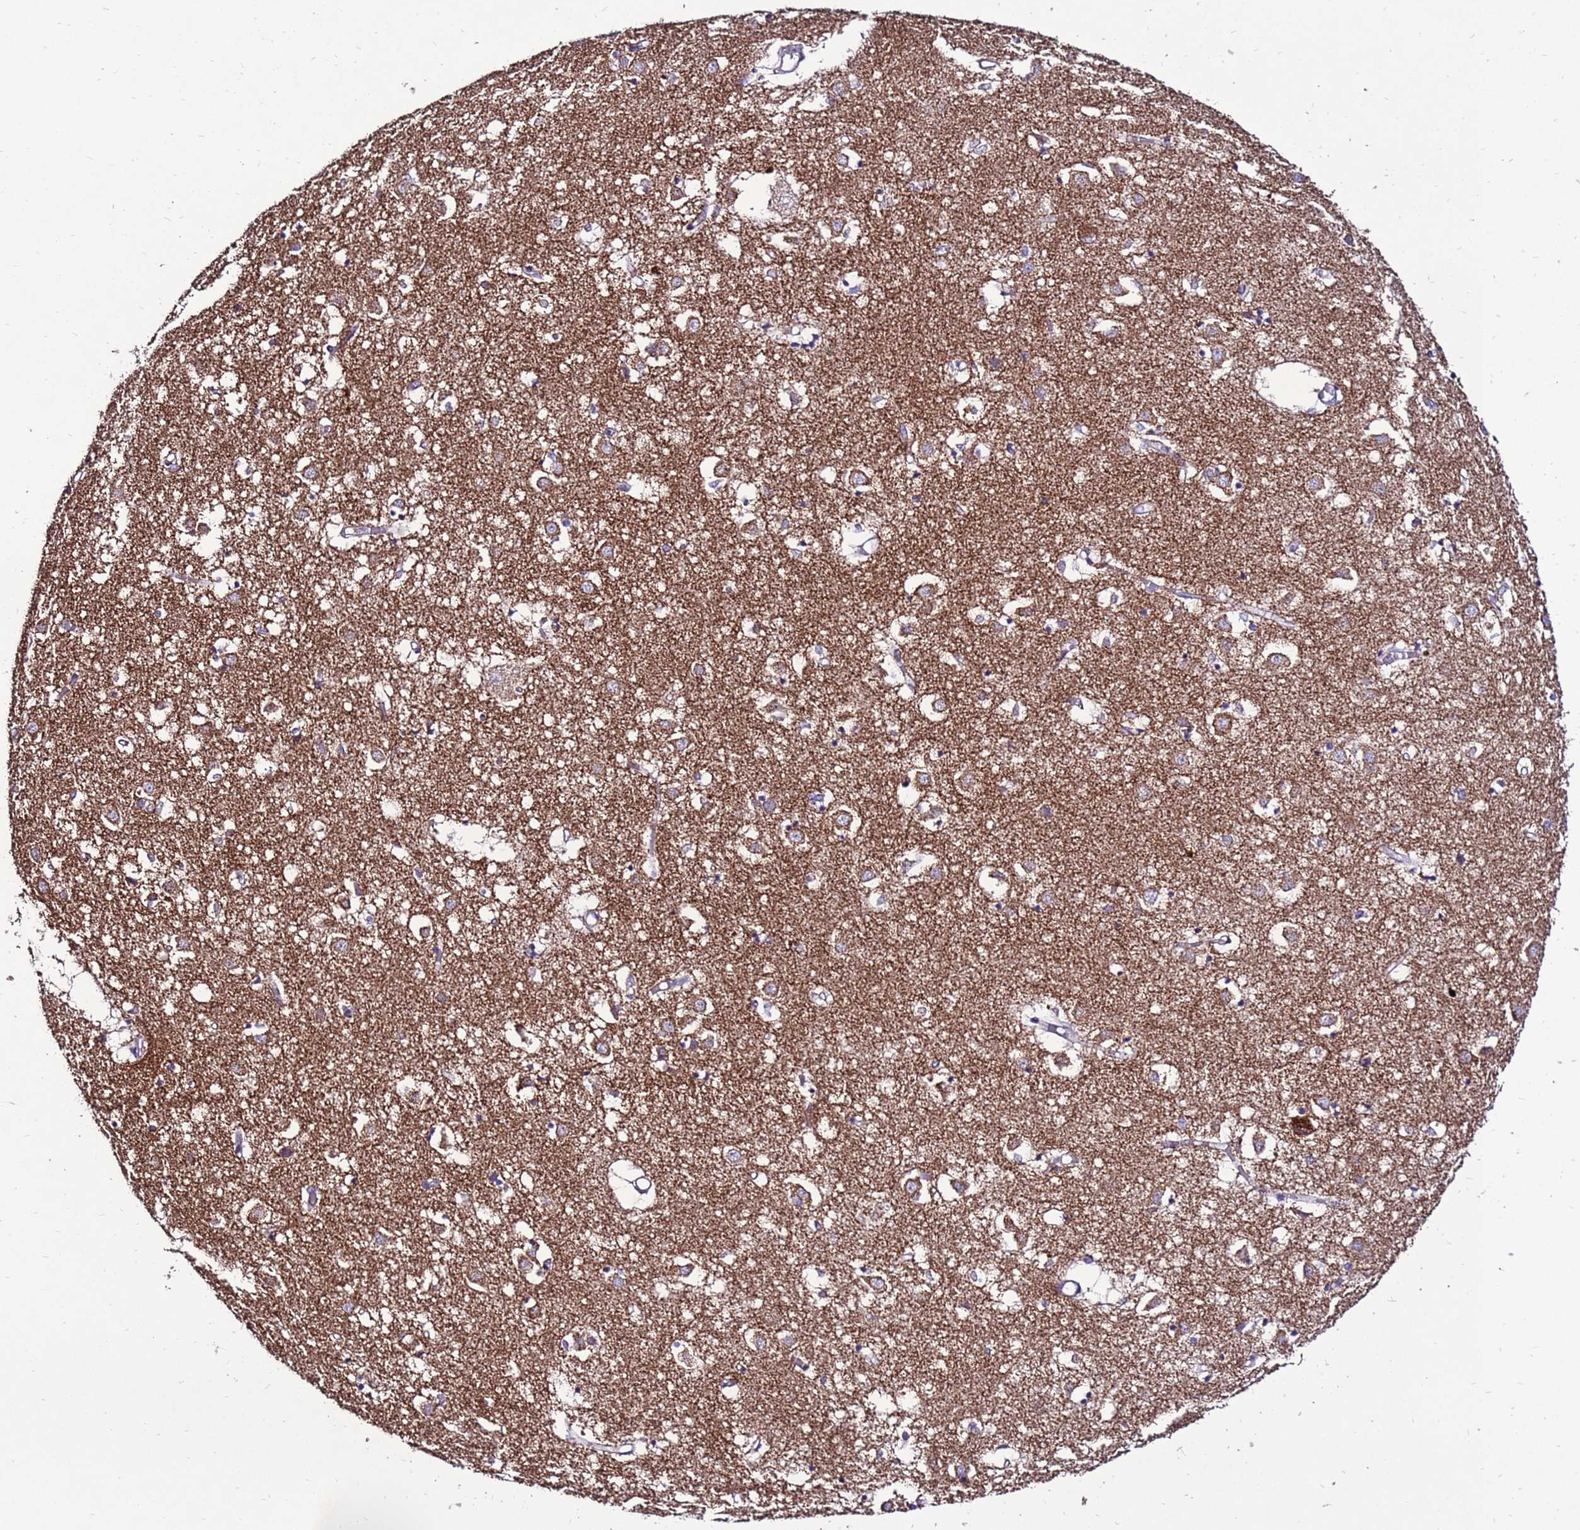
{"staining": {"intensity": "negative", "quantity": "none", "location": "none"}, "tissue": "caudate", "cell_type": "Glial cells", "image_type": "normal", "snomed": [{"axis": "morphology", "description": "Normal tissue, NOS"}, {"axis": "topography", "description": "Lateral ventricle wall"}], "caption": "The image demonstrates no staining of glial cells in benign caudate. The staining is performed using DAB (3,3'-diaminobenzidine) brown chromogen with nuclei counter-stained in using hematoxylin.", "gene": "TMEM106C", "patient": {"sex": "male", "age": 70}}